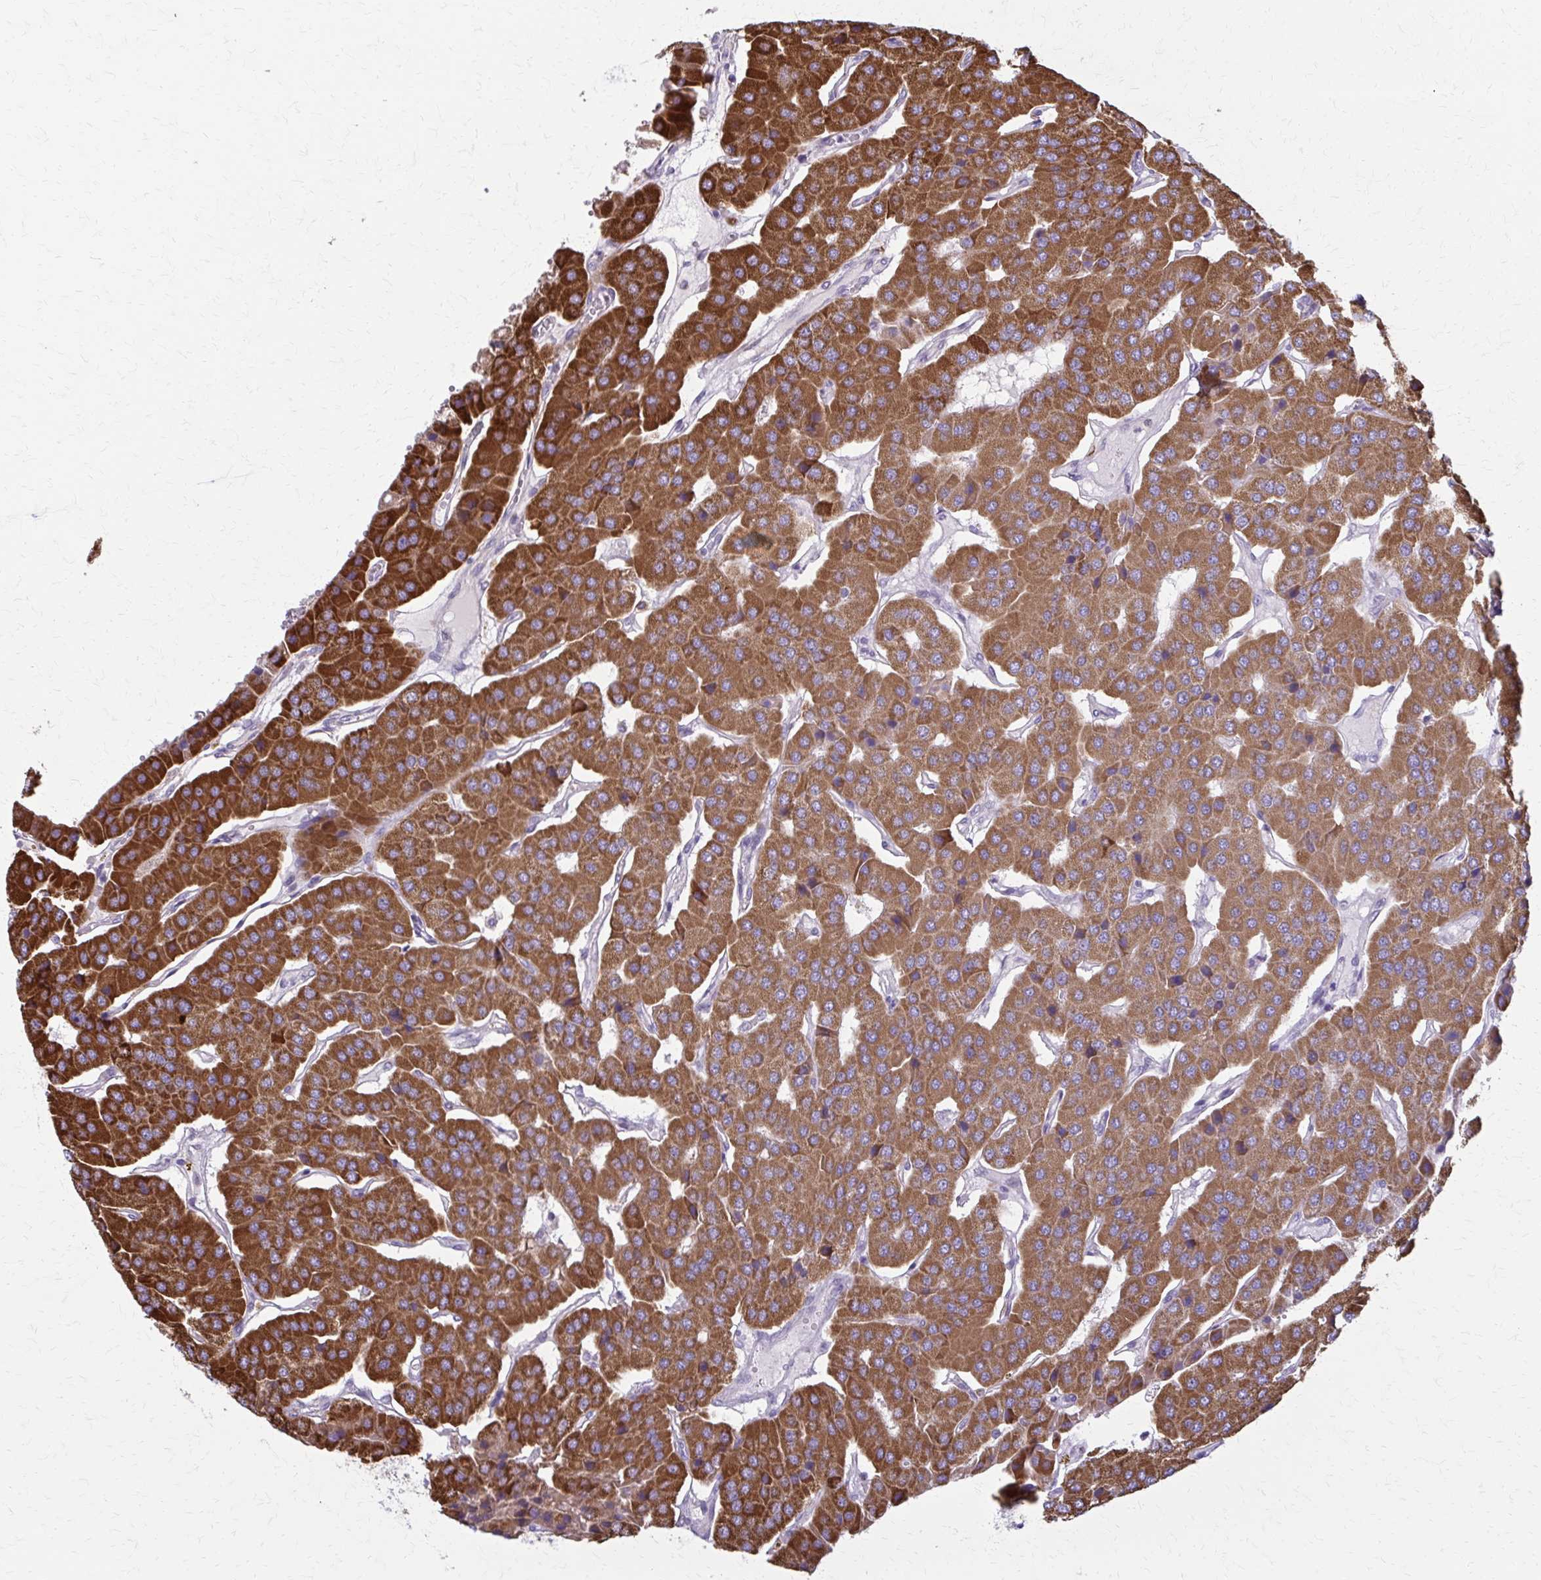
{"staining": {"intensity": "strong", "quantity": ">75%", "location": "cytoplasmic/membranous"}, "tissue": "parathyroid gland", "cell_type": "Glandular cells", "image_type": "normal", "snomed": [{"axis": "morphology", "description": "Normal tissue, NOS"}, {"axis": "morphology", "description": "Adenoma, NOS"}, {"axis": "topography", "description": "Parathyroid gland"}], "caption": "Immunohistochemical staining of unremarkable parathyroid gland displays >75% levels of strong cytoplasmic/membranous protein positivity in approximately >75% of glandular cells.", "gene": "TVP23A", "patient": {"sex": "female", "age": 86}}